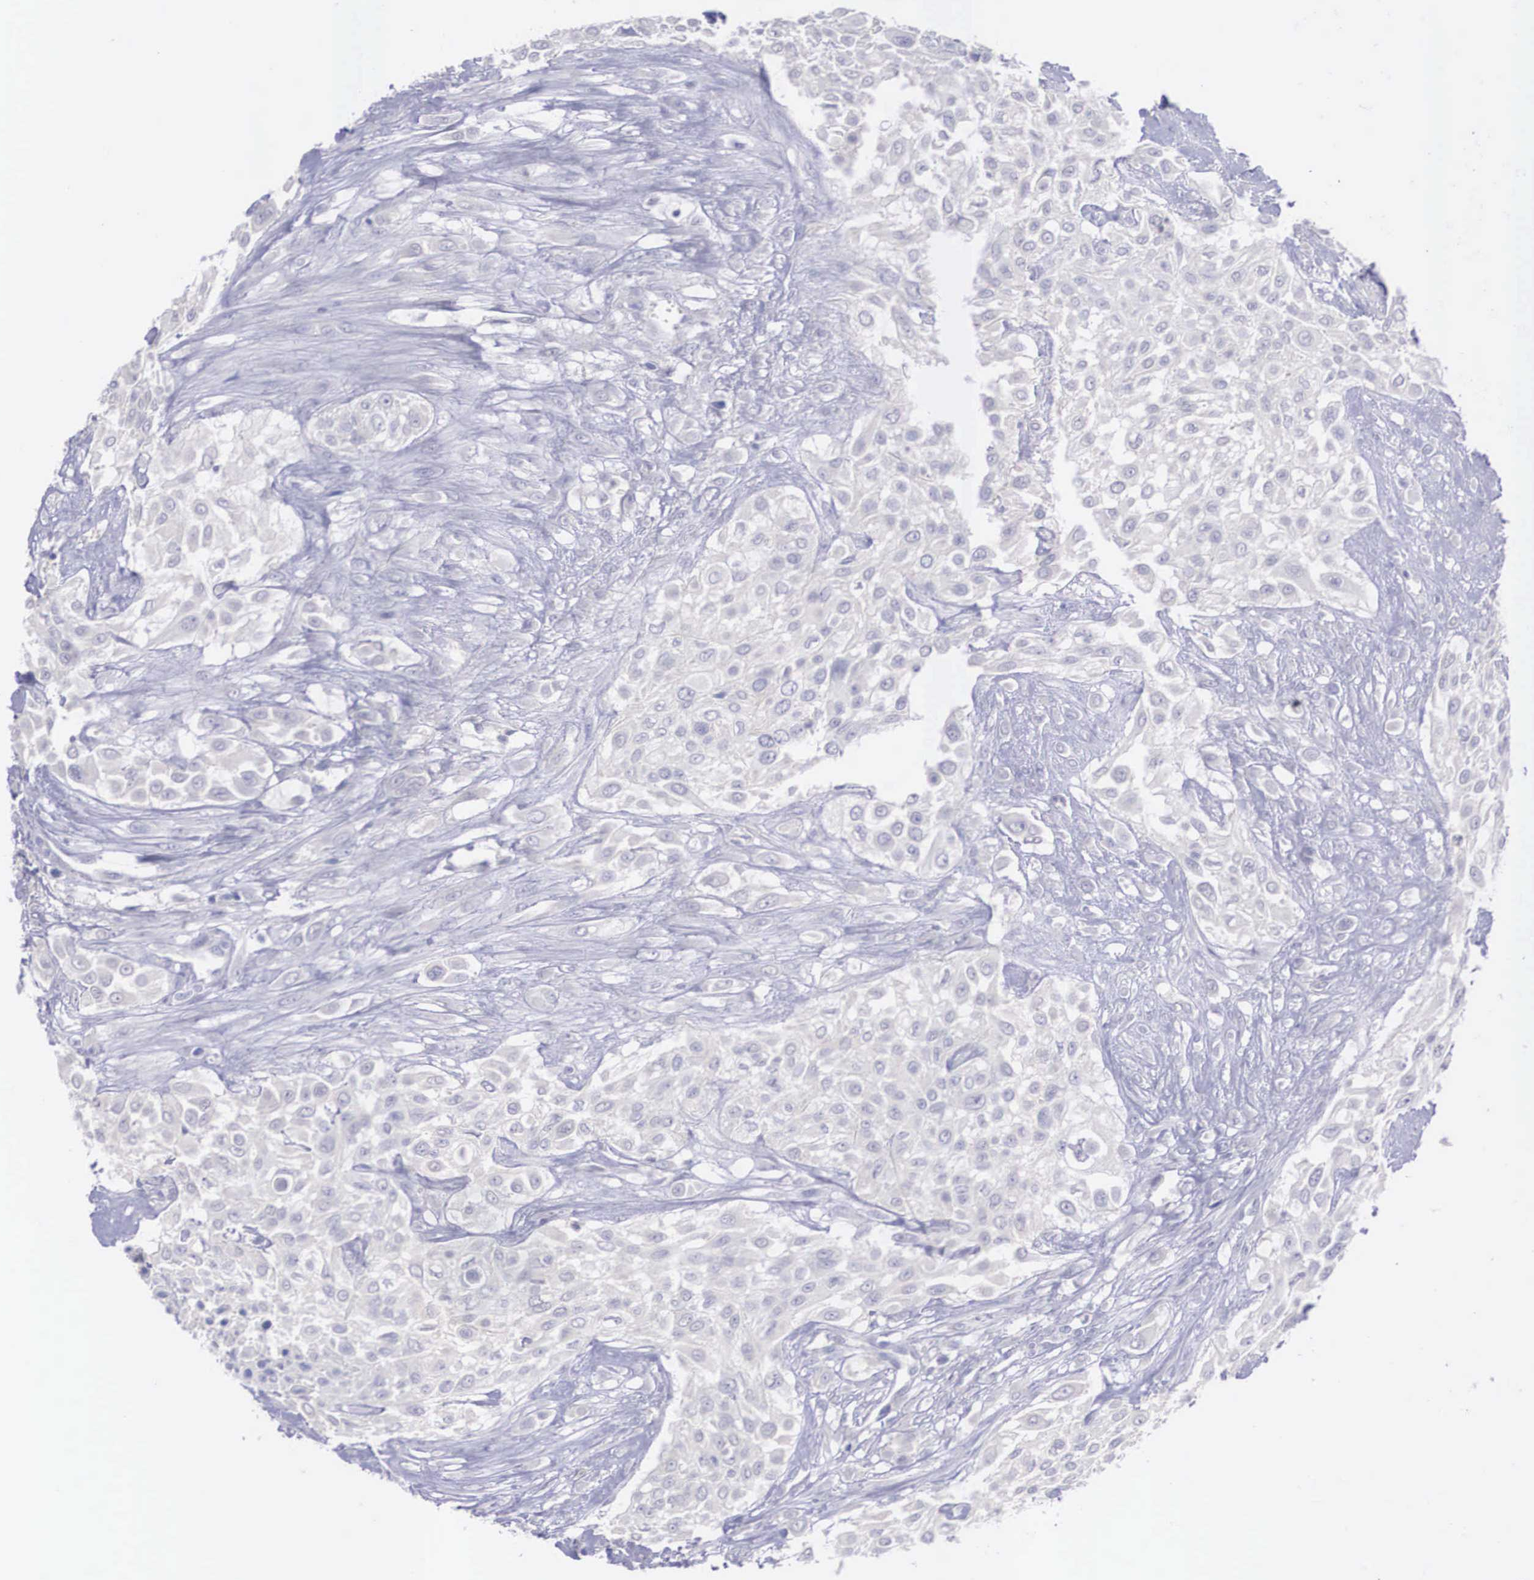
{"staining": {"intensity": "negative", "quantity": "none", "location": "none"}, "tissue": "urothelial cancer", "cell_type": "Tumor cells", "image_type": "cancer", "snomed": [{"axis": "morphology", "description": "Urothelial carcinoma, High grade"}, {"axis": "topography", "description": "Urinary bladder"}], "caption": "A micrograph of urothelial carcinoma (high-grade) stained for a protein reveals no brown staining in tumor cells.", "gene": "REPS2", "patient": {"sex": "male", "age": 57}}